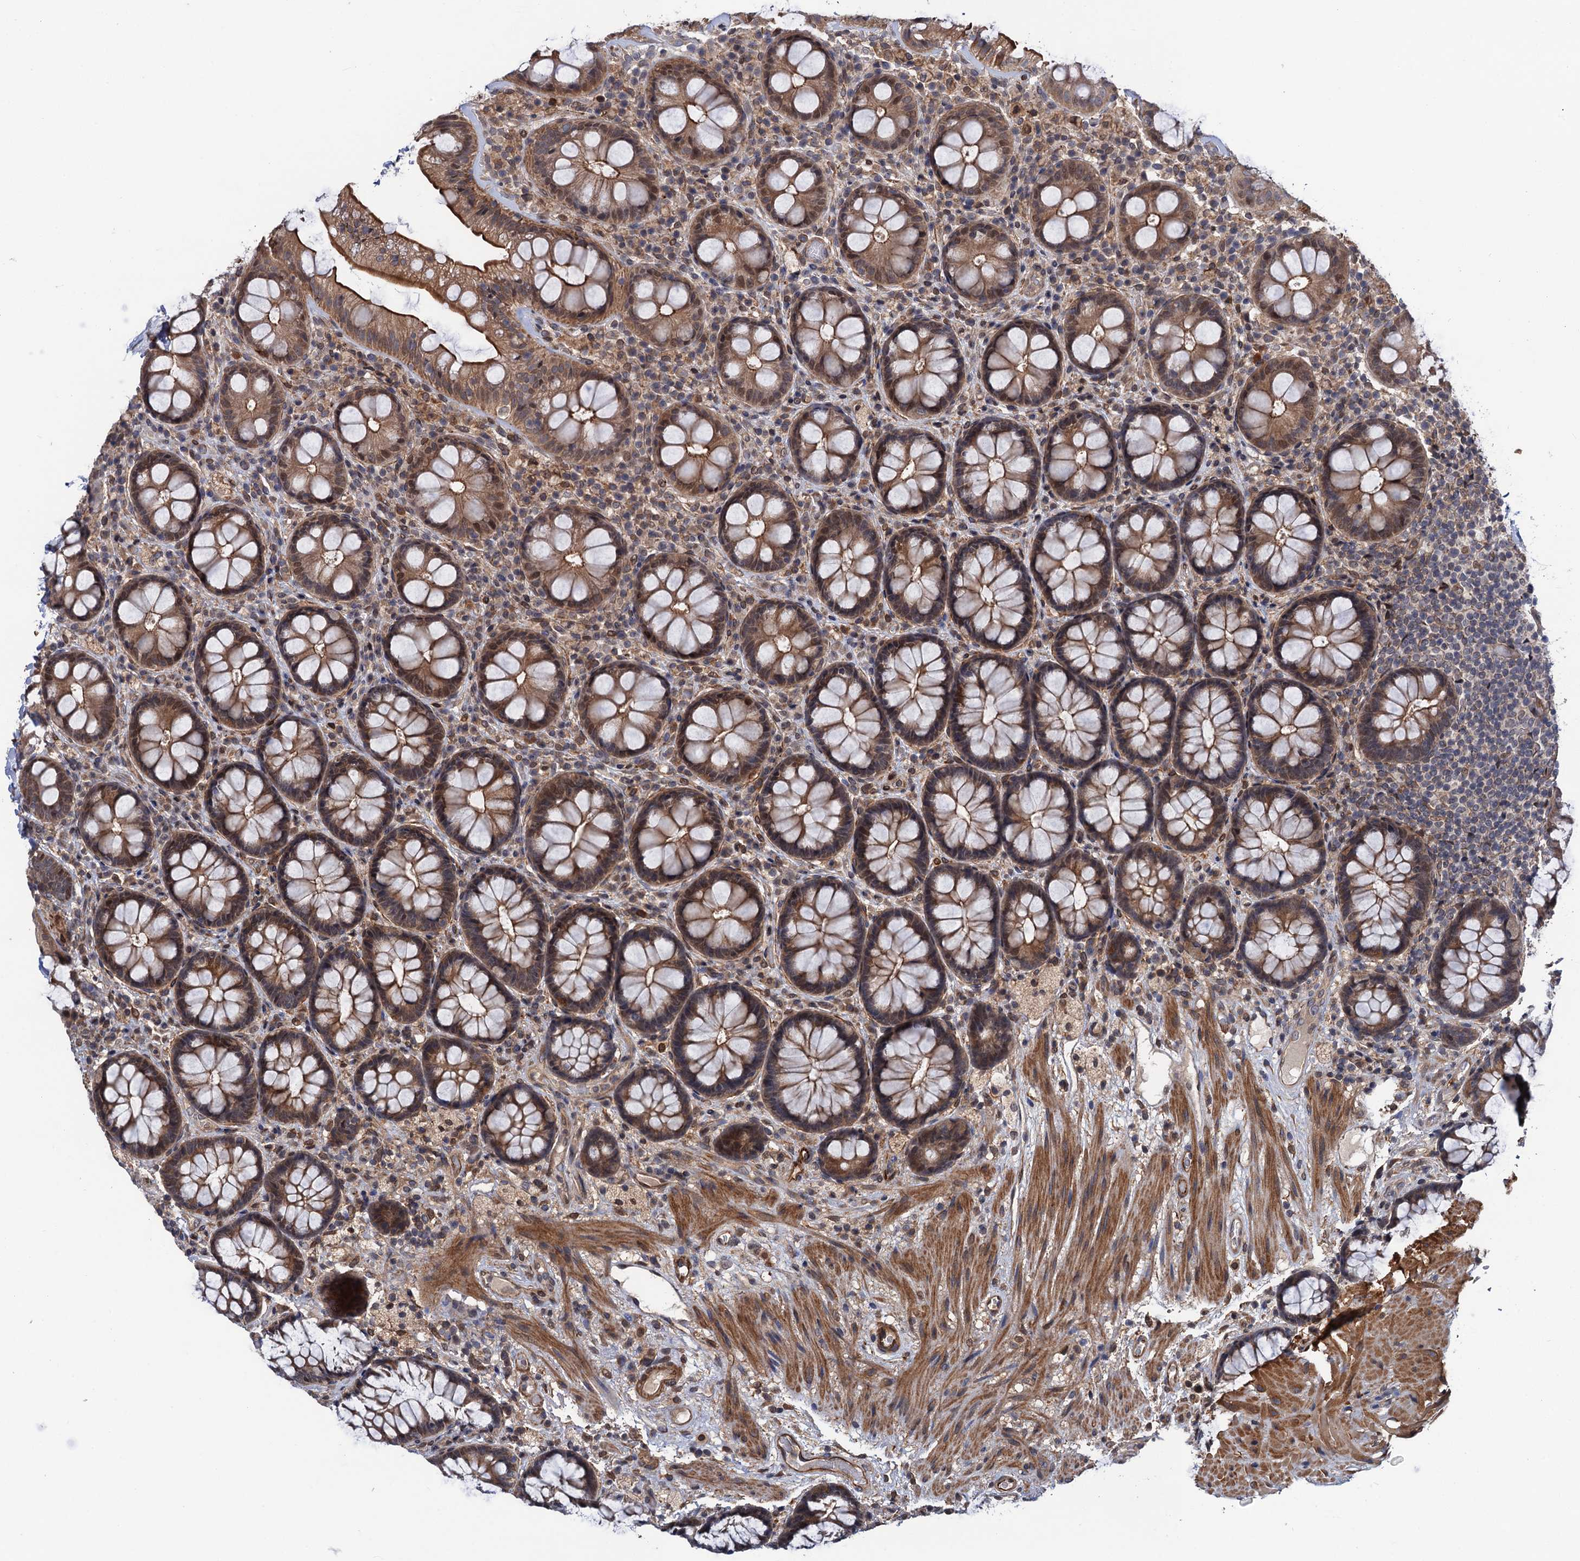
{"staining": {"intensity": "moderate", "quantity": ">75%", "location": "cytoplasmic/membranous,nuclear"}, "tissue": "rectum", "cell_type": "Glandular cells", "image_type": "normal", "snomed": [{"axis": "morphology", "description": "Normal tissue, NOS"}, {"axis": "topography", "description": "Rectum"}], "caption": "Protein staining of unremarkable rectum exhibits moderate cytoplasmic/membranous,nuclear positivity in about >75% of glandular cells.", "gene": "FSIP1", "patient": {"sex": "male", "age": 83}}